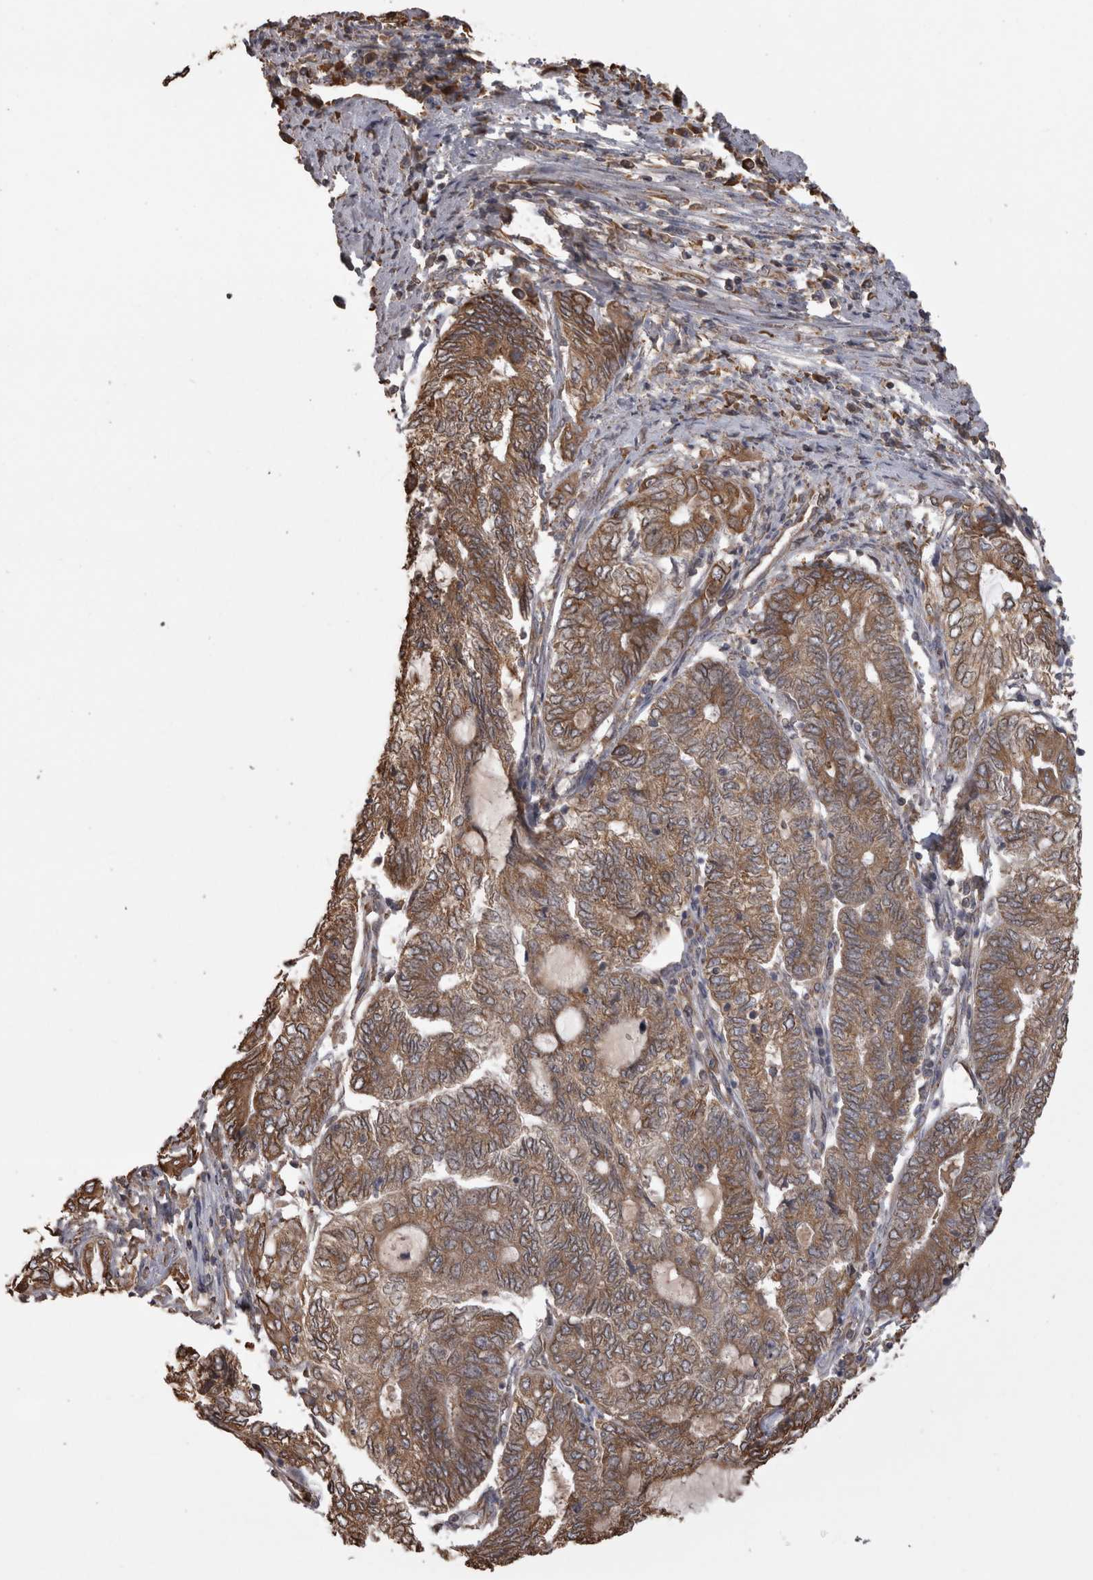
{"staining": {"intensity": "moderate", "quantity": ">75%", "location": "cytoplasmic/membranous"}, "tissue": "endometrial cancer", "cell_type": "Tumor cells", "image_type": "cancer", "snomed": [{"axis": "morphology", "description": "Adenocarcinoma, NOS"}, {"axis": "topography", "description": "Uterus"}, {"axis": "topography", "description": "Endometrium"}], "caption": "High-power microscopy captured an immunohistochemistry micrograph of endometrial adenocarcinoma, revealing moderate cytoplasmic/membranous expression in about >75% of tumor cells.", "gene": "PON2", "patient": {"sex": "female", "age": 70}}